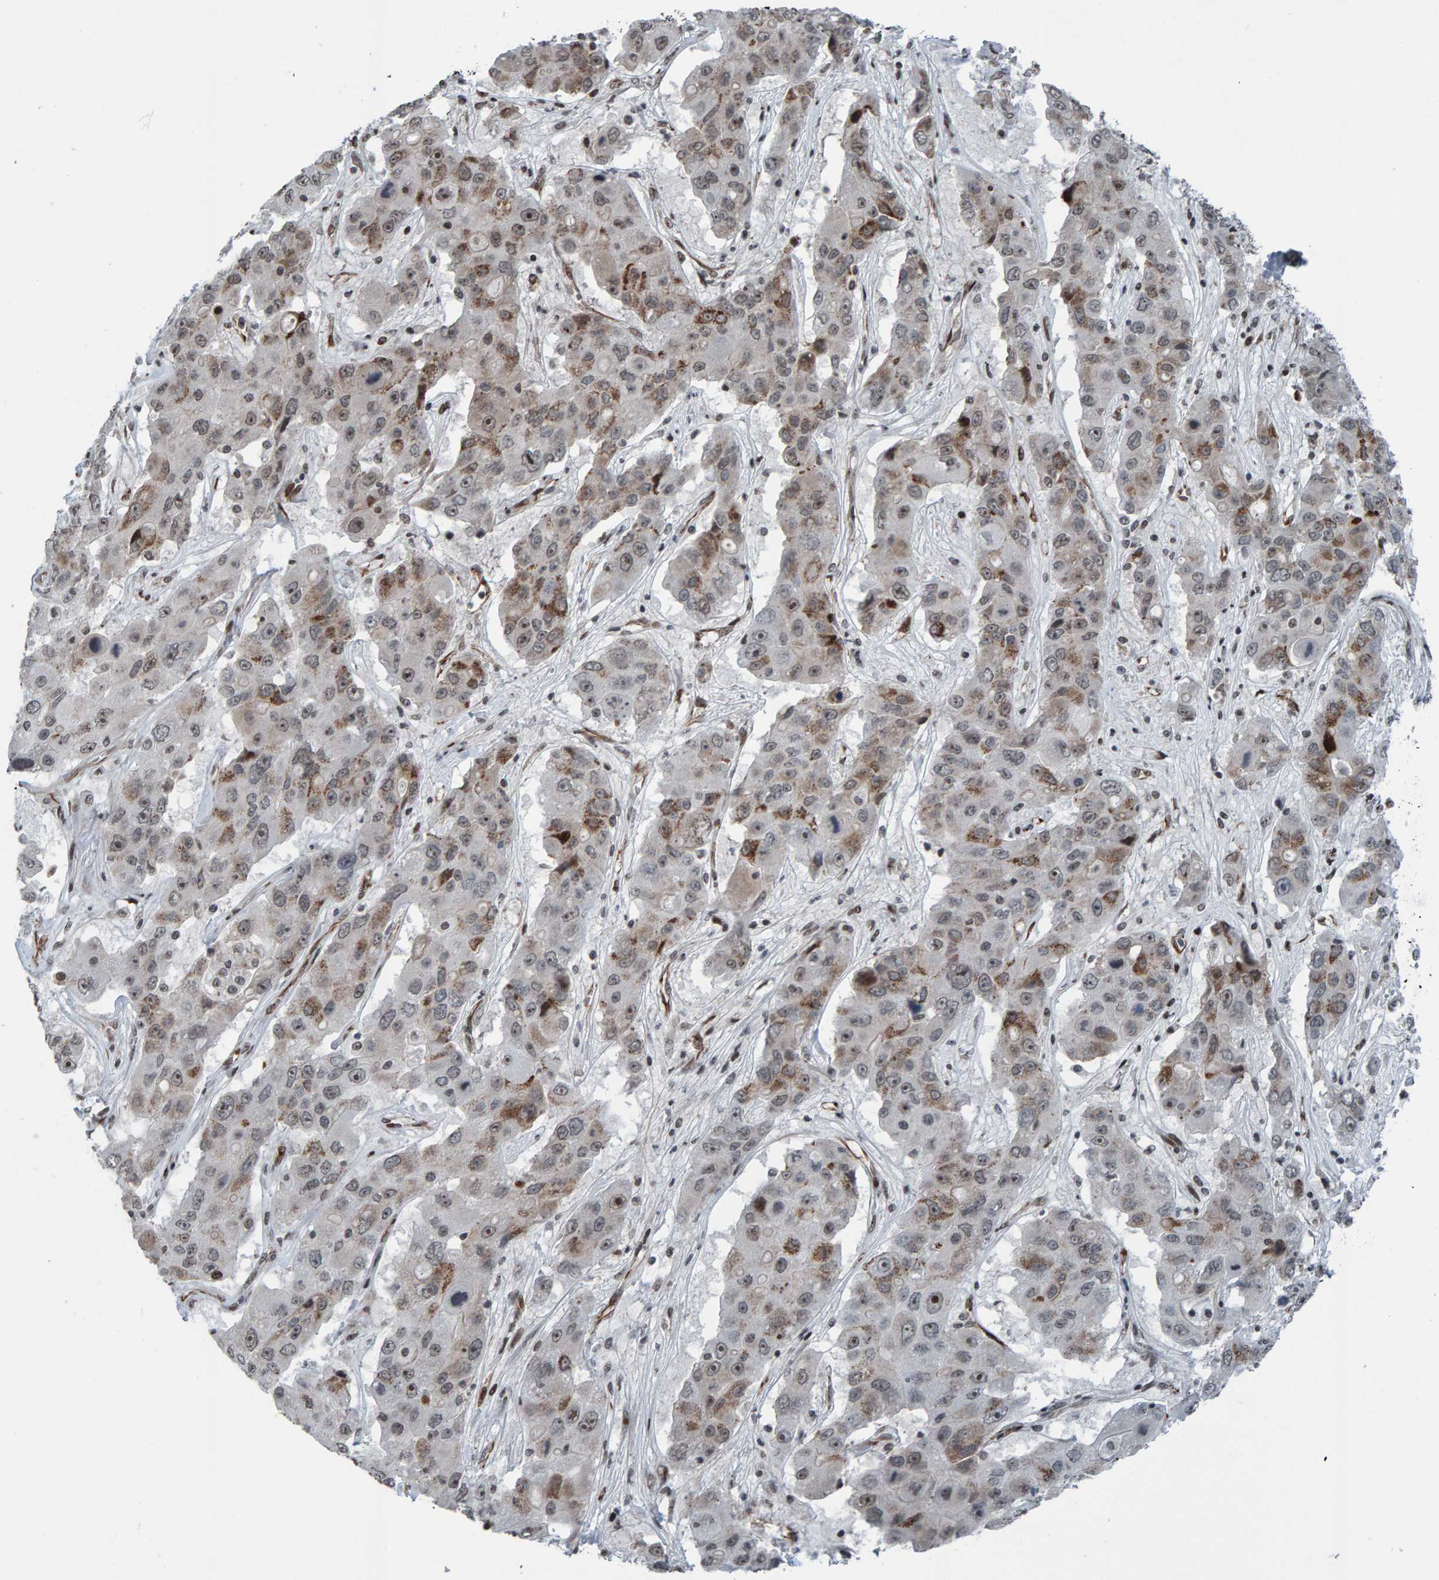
{"staining": {"intensity": "moderate", "quantity": "<25%", "location": "cytoplasmic/membranous"}, "tissue": "liver cancer", "cell_type": "Tumor cells", "image_type": "cancer", "snomed": [{"axis": "morphology", "description": "Cholangiocarcinoma"}, {"axis": "topography", "description": "Liver"}], "caption": "A photomicrograph of liver cancer (cholangiocarcinoma) stained for a protein displays moderate cytoplasmic/membranous brown staining in tumor cells.", "gene": "ZNF366", "patient": {"sex": "male", "age": 67}}